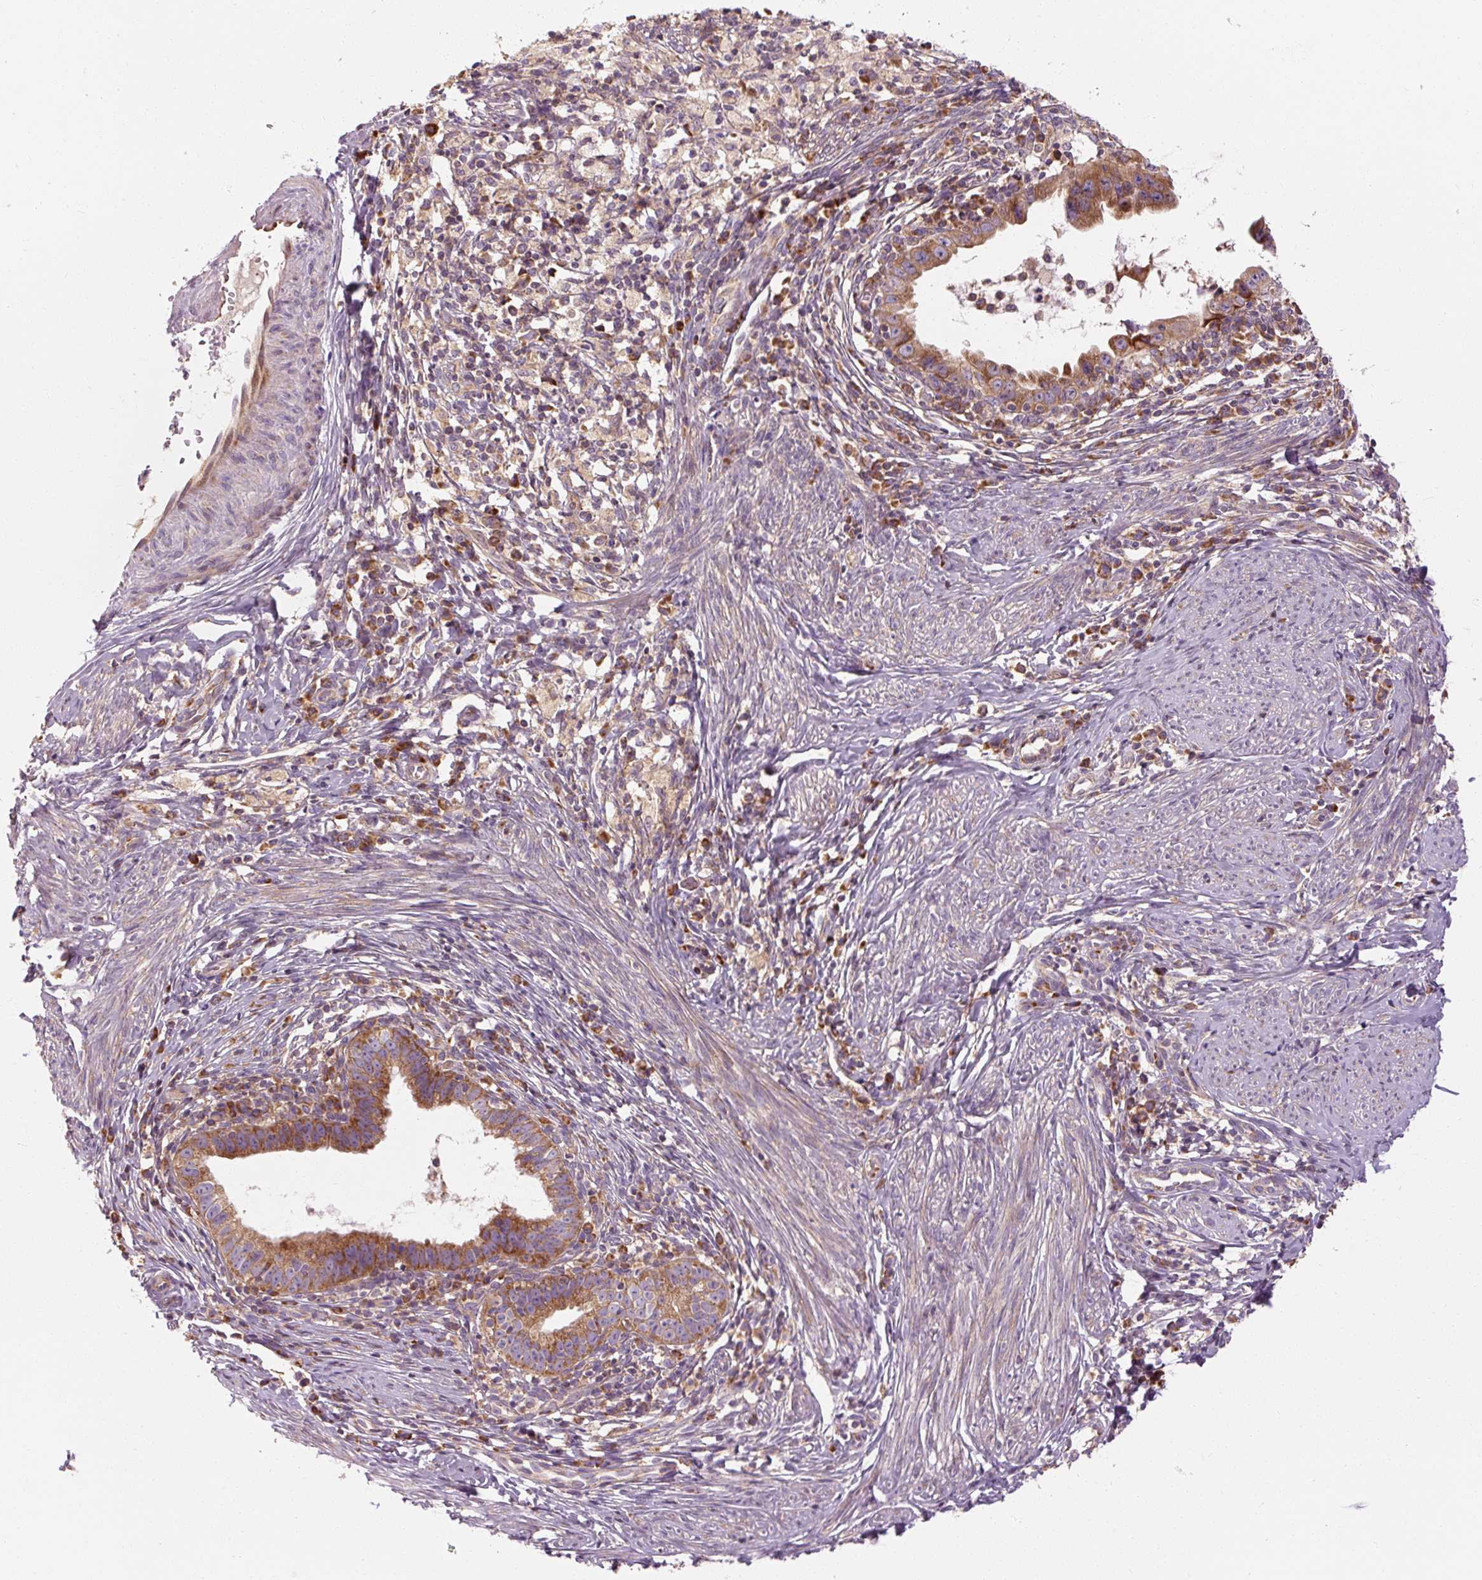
{"staining": {"intensity": "moderate", "quantity": ">75%", "location": "cytoplasmic/membranous"}, "tissue": "cervical cancer", "cell_type": "Tumor cells", "image_type": "cancer", "snomed": [{"axis": "morphology", "description": "Adenocarcinoma, NOS"}, {"axis": "topography", "description": "Cervix"}], "caption": "Tumor cells exhibit medium levels of moderate cytoplasmic/membranous positivity in about >75% of cells in cervical cancer.", "gene": "PRSS48", "patient": {"sex": "female", "age": 36}}